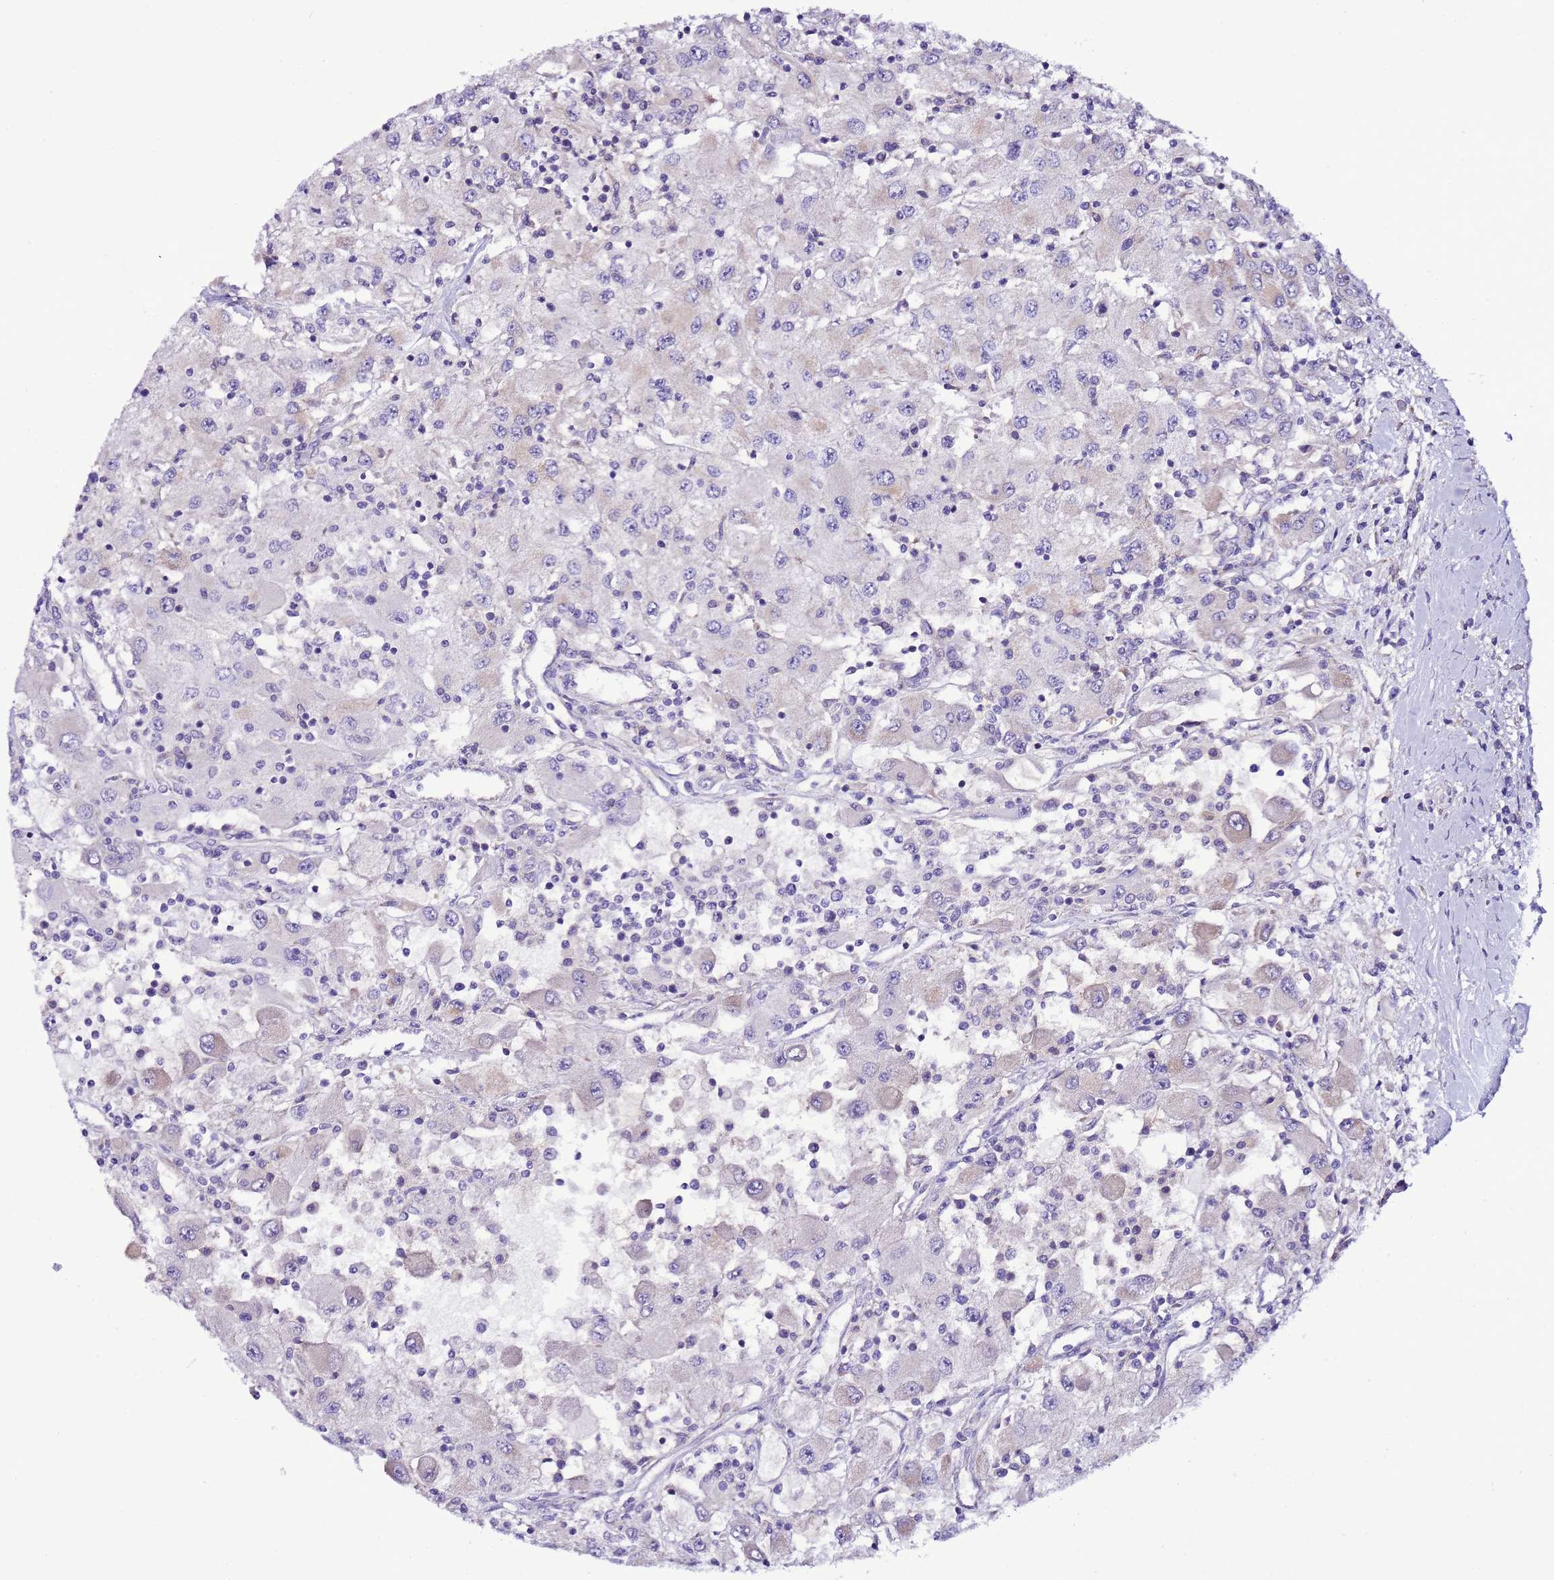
{"staining": {"intensity": "negative", "quantity": "none", "location": "none"}, "tissue": "renal cancer", "cell_type": "Tumor cells", "image_type": "cancer", "snomed": [{"axis": "morphology", "description": "Adenocarcinoma, NOS"}, {"axis": "topography", "description": "Kidney"}], "caption": "DAB (3,3'-diaminobenzidine) immunohistochemical staining of adenocarcinoma (renal) reveals no significant expression in tumor cells.", "gene": "UEVLD", "patient": {"sex": "female", "age": 67}}